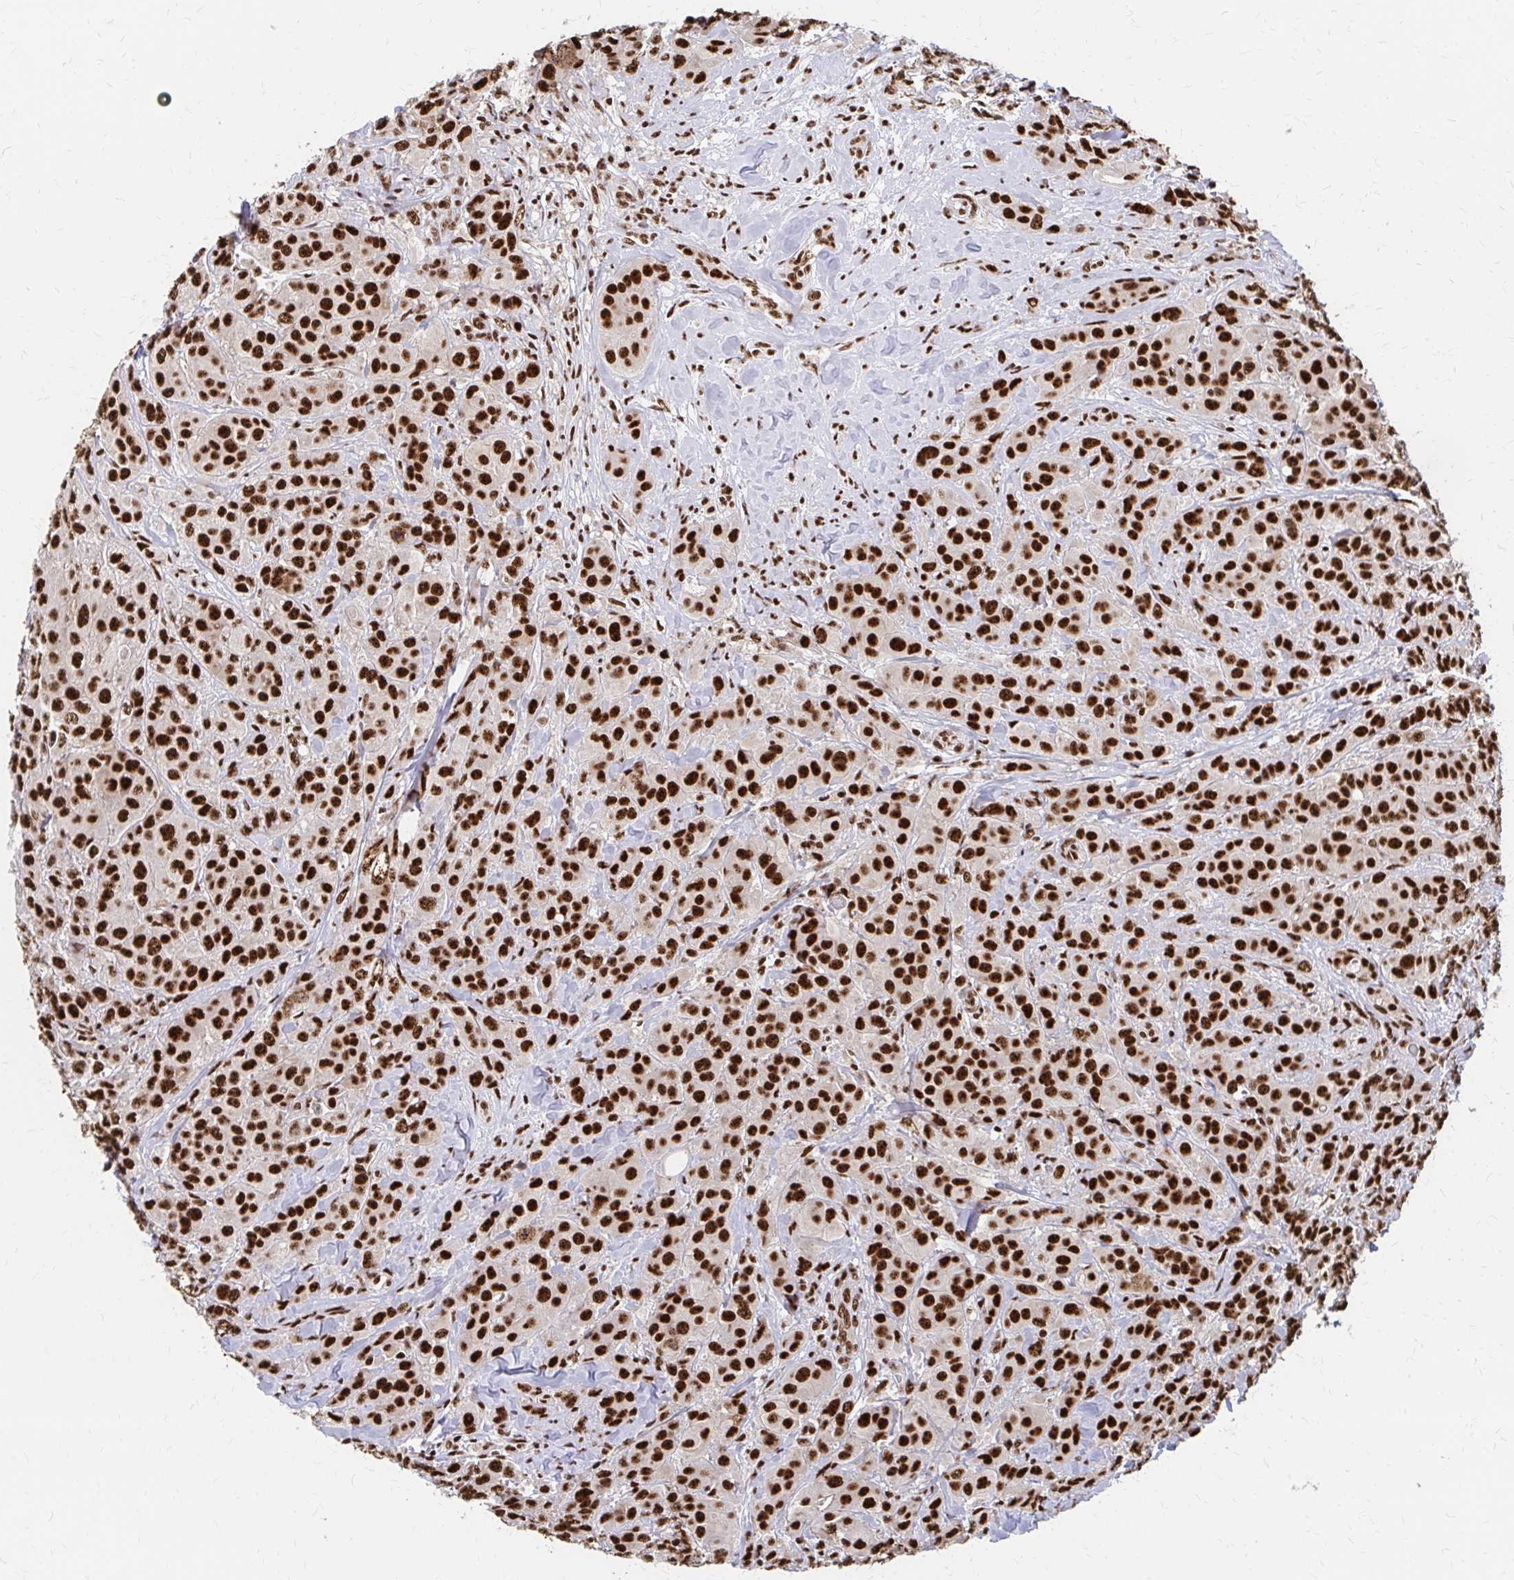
{"staining": {"intensity": "strong", "quantity": ">75%", "location": "nuclear"}, "tissue": "breast cancer", "cell_type": "Tumor cells", "image_type": "cancer", "snomed": [{"axis": "morphology", "description": "Normal tissue, NOS"}, {"axis": "morphology", "description": "Duct carcinoma"}, {"axis": "topography", "description": "Breast"}], "caption": "This micrograph exhibits immunohistochemistry staining of human breast cancer, with high strong nuclear expression in approximately >75% of tumor cells.", "gene": "CNKSR3", "patient": {"sex": "female", "age": 43}}